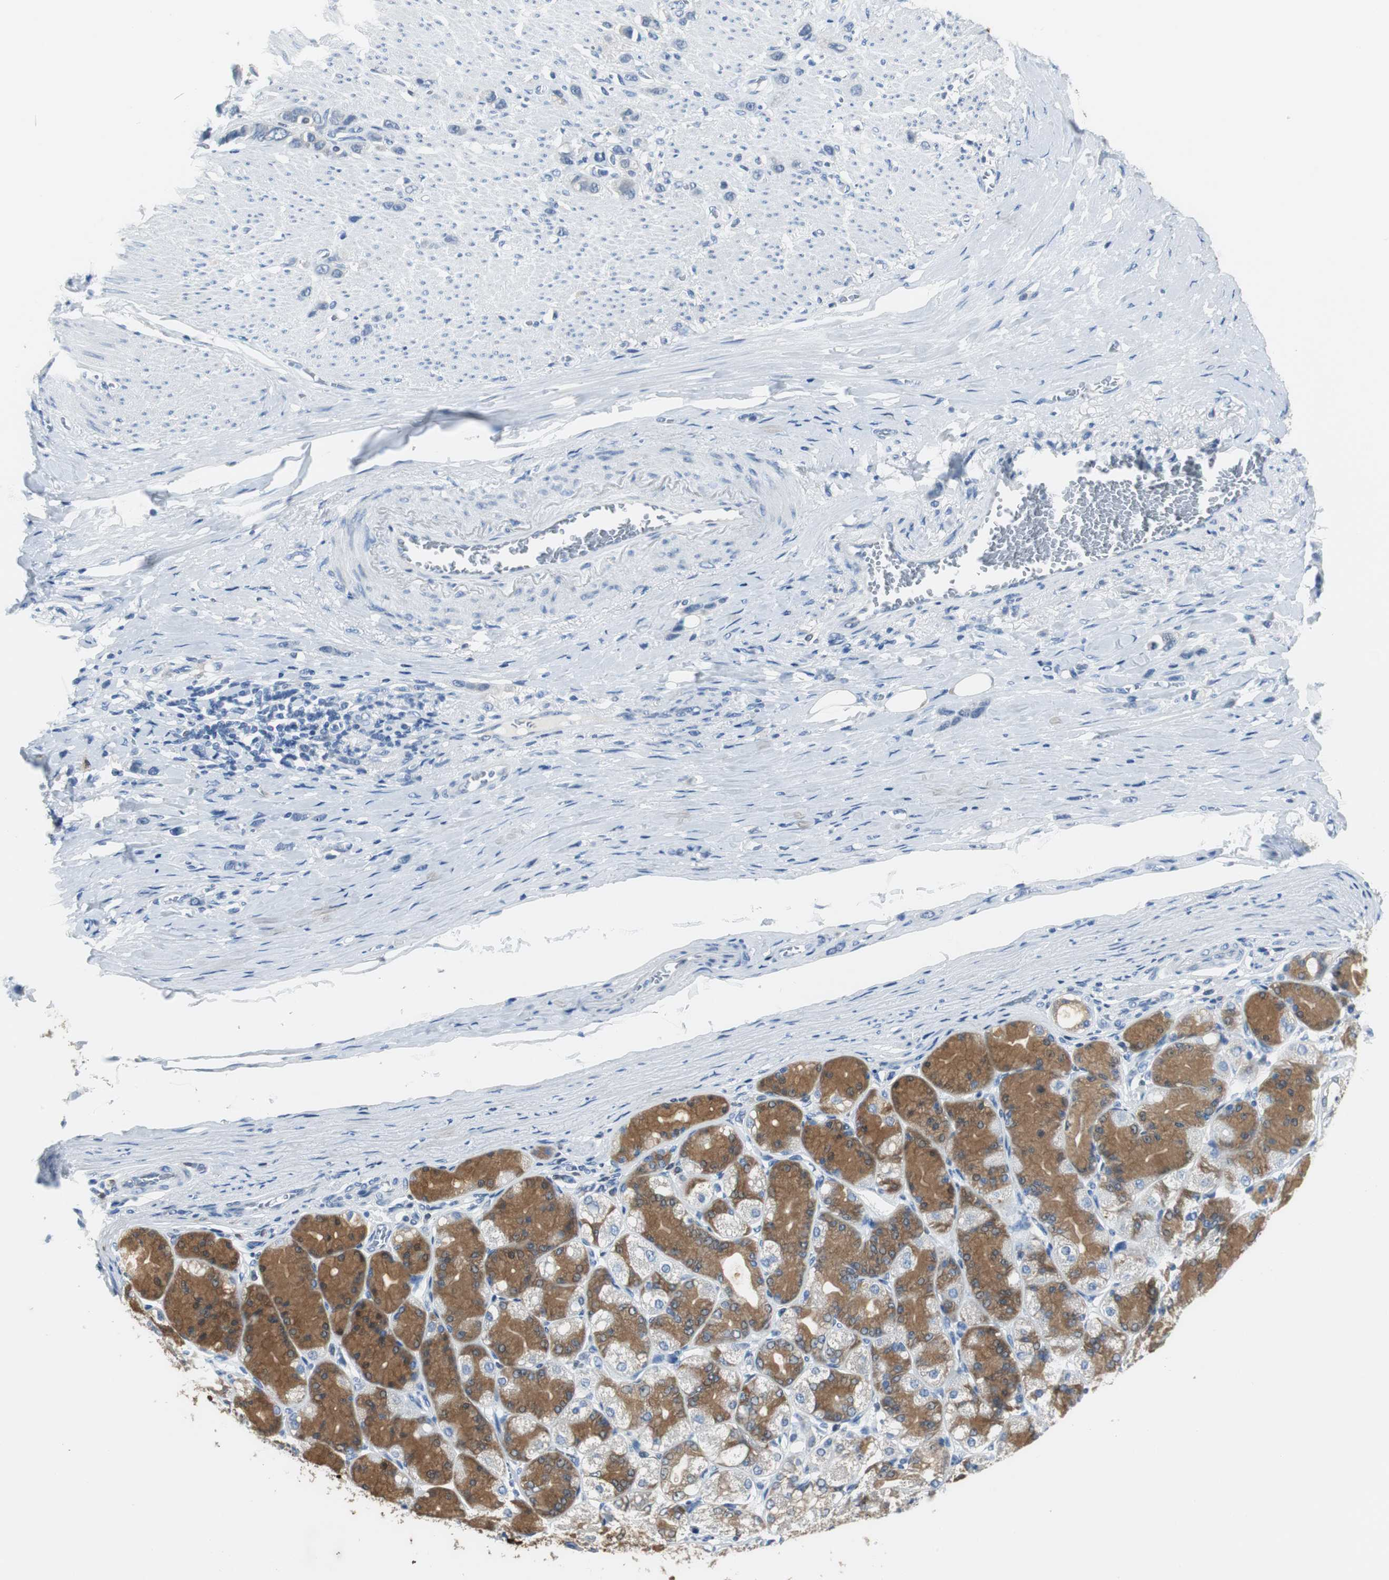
{"staining": {"intensity": "negative", "quantity": "none", "location": "none"}, "tissue": "stomach cancer", "cell_type": "Tumor cells", "image_type": "cancer", "snomed": [{"axis": "morphology", "description": "Normal tissue, NOS"}, {"axis": "morphology", "description": "Adenocarcinoma, NOS"}, {"axis": "morphology", "description": "Adenocarcinoma, High grade"}, {"axis": "topography", "description": "Stomach, upper"}, {"axis": "topography", "description": "Stomach"}], "caption": "An immunohistochemistry (IHC) micrograph of stomach cancer (adenocarcinoma) is shown. There is no staining in tumor cells of stomach cancer (adenocarcinoma). (DAB immunohistochemistry (IHC), high magnification).", "gene": "FBP1", "patient": {"sex": "female", "age": 65}}